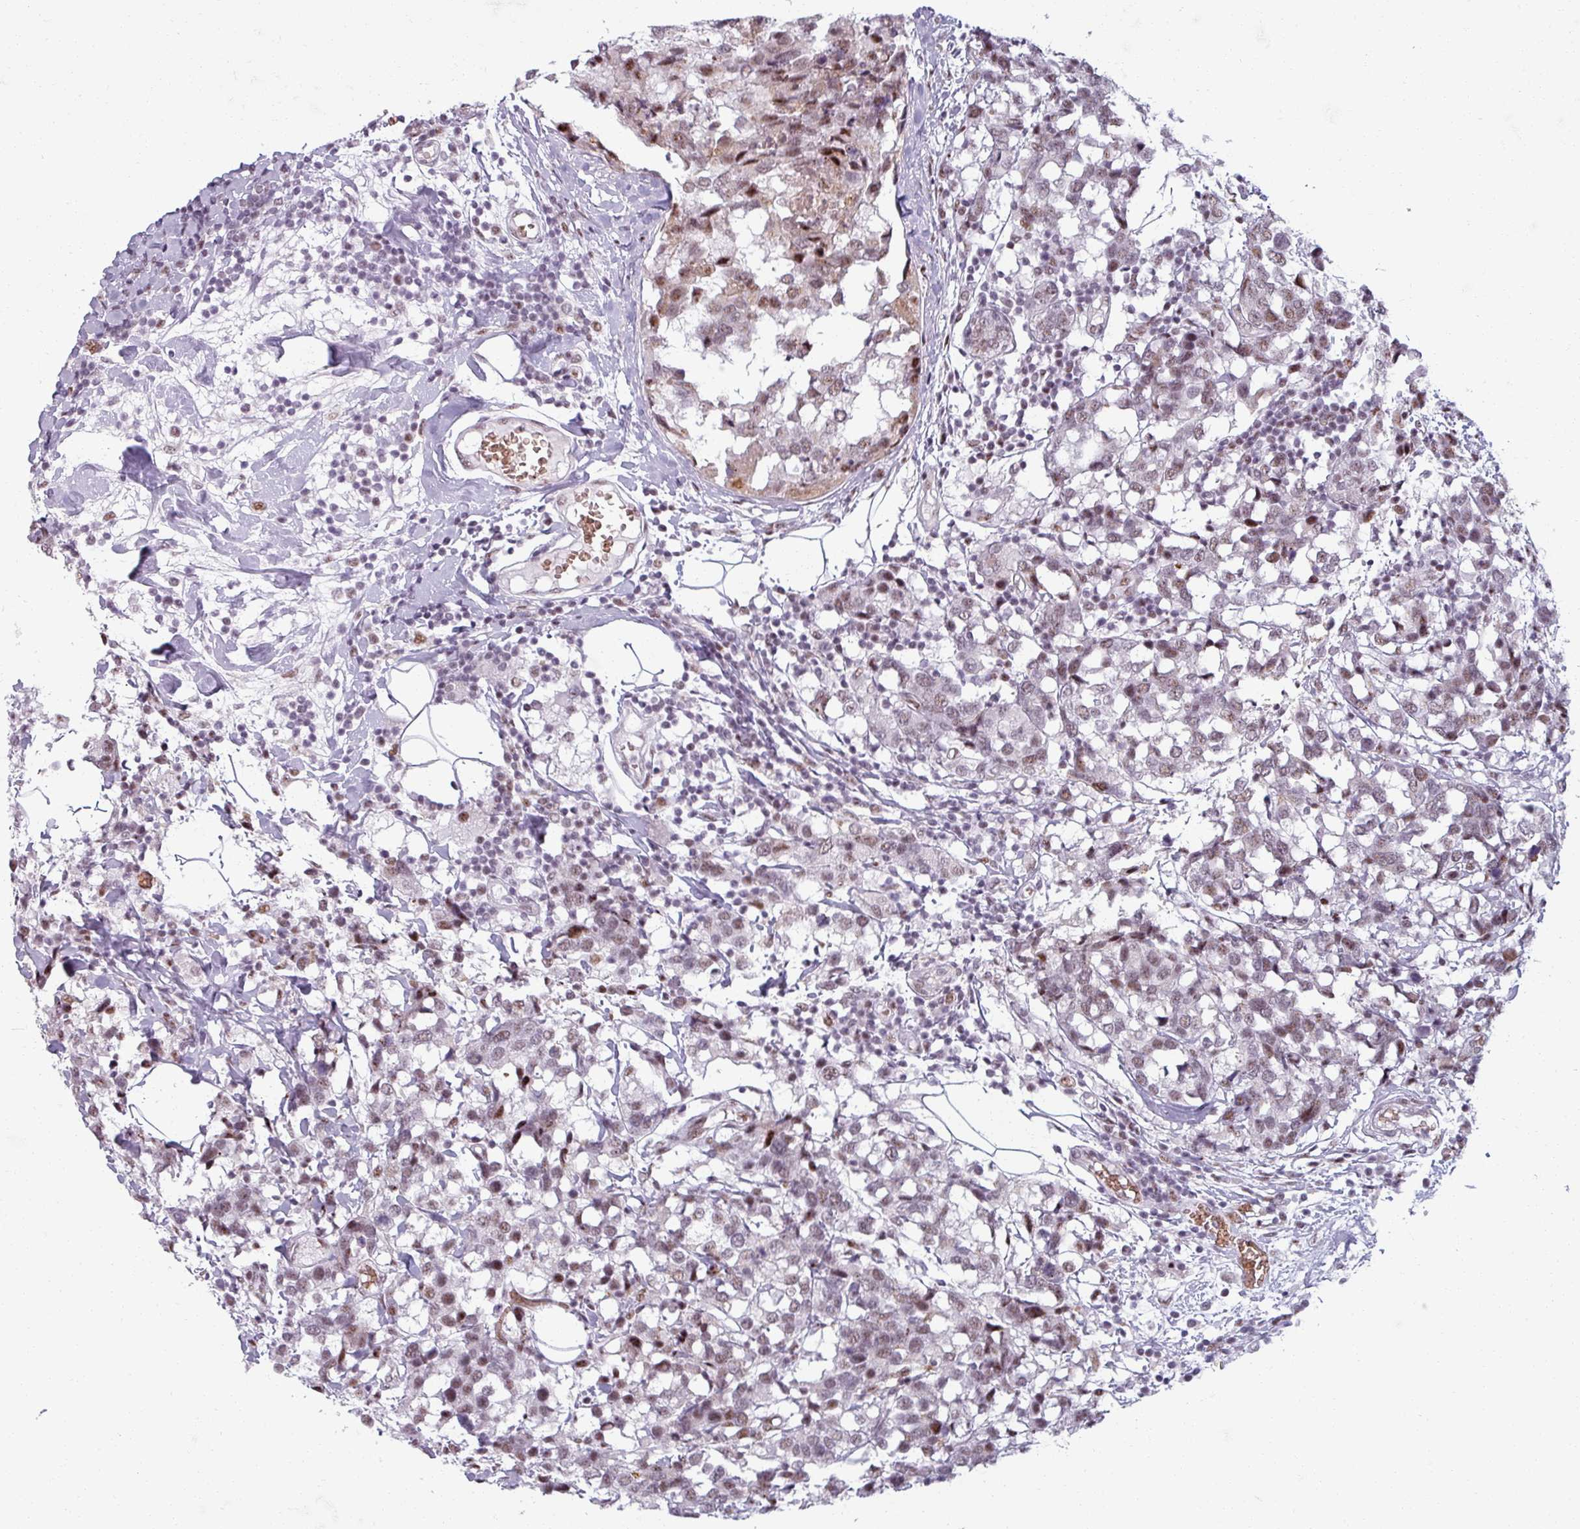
{"staining": {"intensity": "weak", "quantity": ">75%", "location": "nuclear"}, "tissue": "breast cancer", "cell_type": "Tumor cells", "image_type": "cancer", "snomed": [{"axis": "morphology", "description": "Lobular carcinoma"}, {"axis": "topography", "description": "Breast"}], "caption": "Immunohistochemical staining of breast cancer (lobular carcinoma) displays low levels of weak nuclear positivity in about >75% of tumor cells. The staining was performed using DAB (3,3'-diaminobenzidine) to visualize the protein expression in brown, while the nuclei were stained in blue with hematoxylin (Magnification: 20x).", "gene": "NCOR1", "patient": {"sex": "female", "age": 59}}